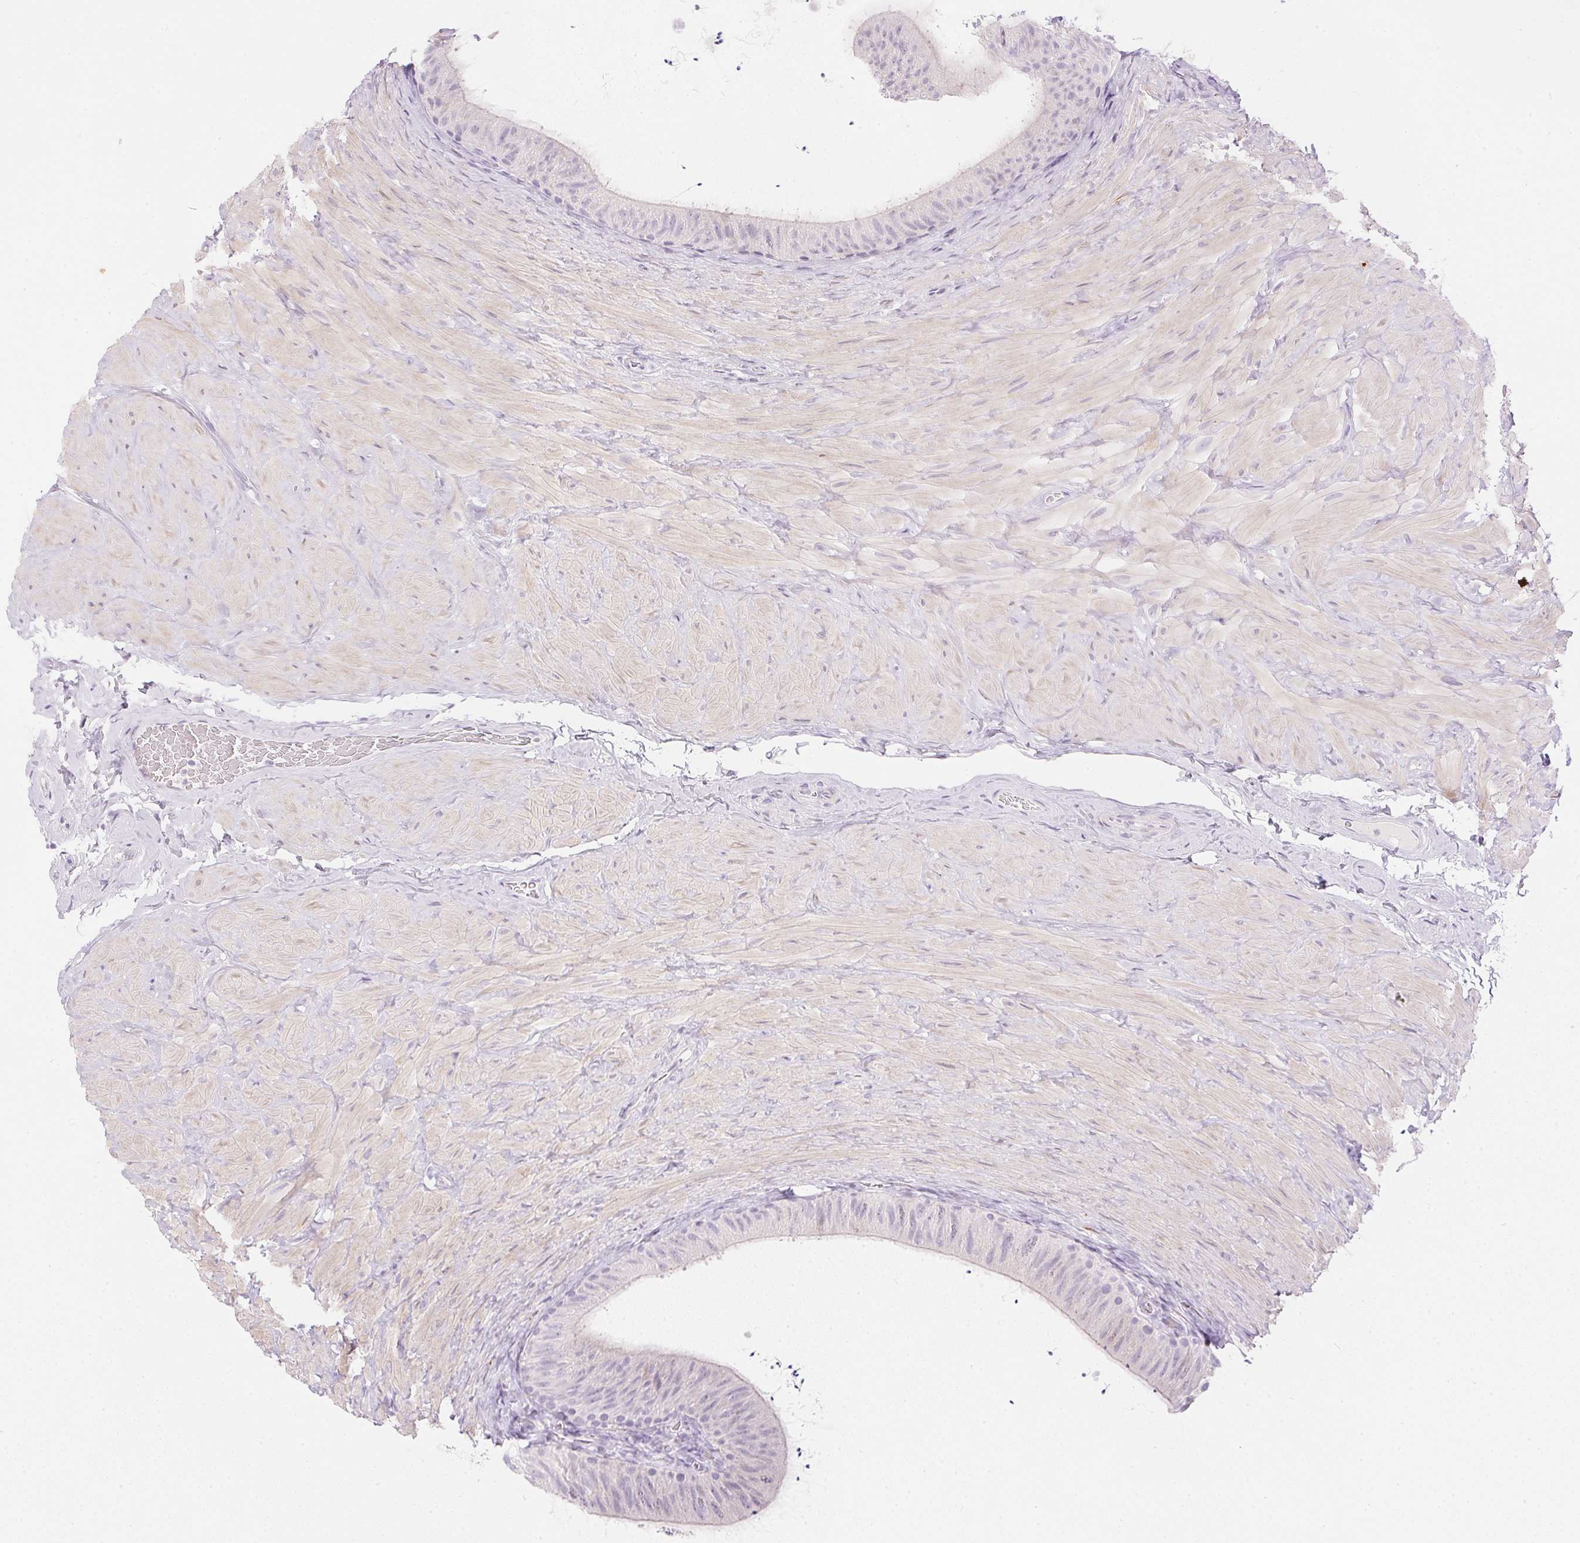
{"staining": {"intensity": "negative", "quantity": "none", "location": "none"}, "tissue": "epididymis", "cell_type": "Glandular cells", "image_type": "normal", "snomed": [{"axis": "morphology", "description": "Normal tissue, NOS"}, {"axis": "topography", "description": "Epididymis, spermatic cord, NOS"}, {"axis": "topography", "description": "Epididymis"}], "caption": "This image is of unremarkable epididymis stained with IHC to label a protein in brown with the nuclei are counter-stained blue. There is no staining in glandular cells. (Brightfield microscopy of DAB immunohistochemistry (IHC) at high magnification).", "gene": "CTRL", "patient": {"sex": "male", "age": 31}}